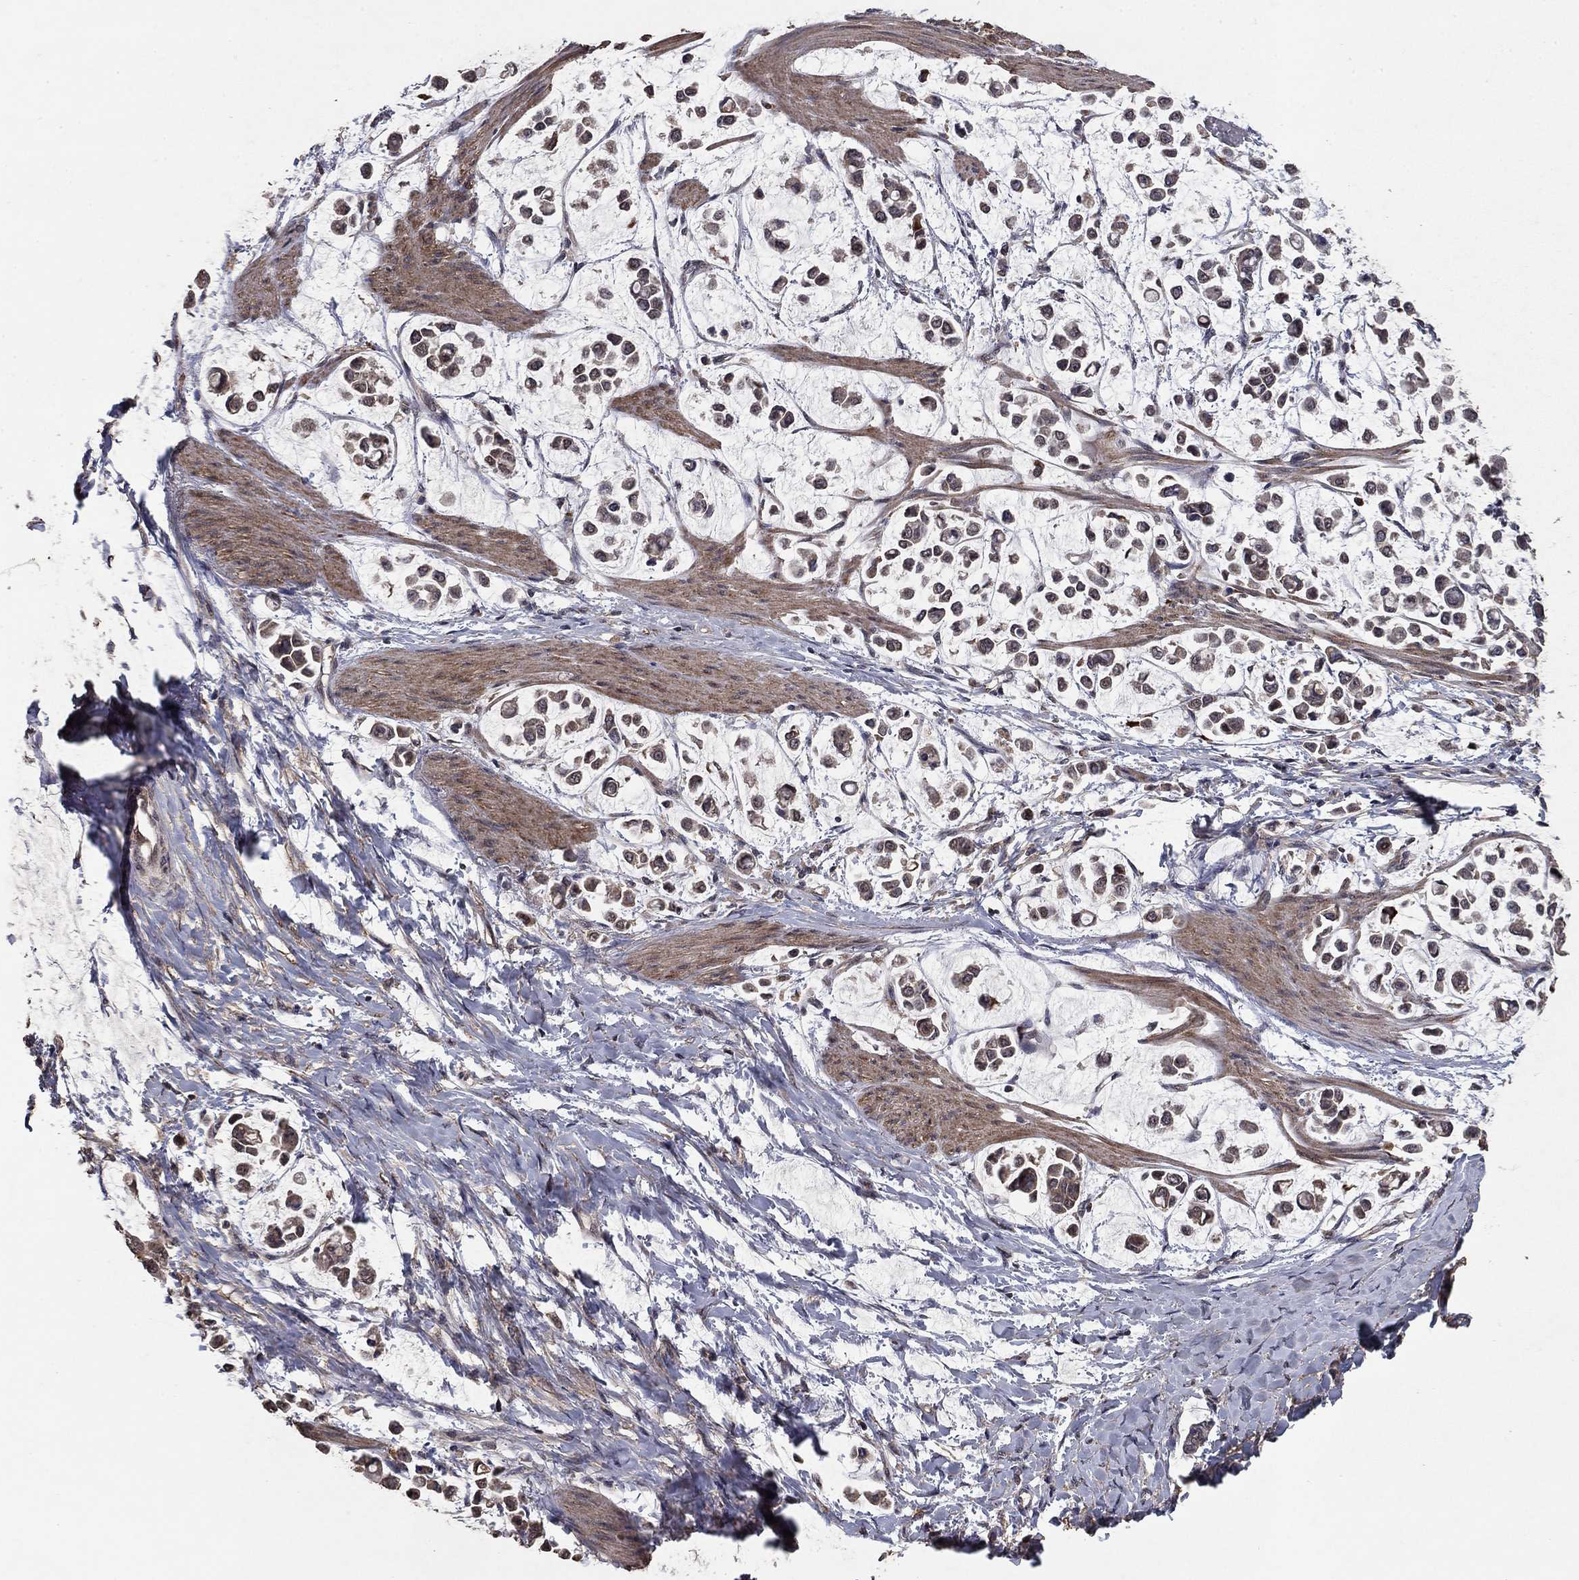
{"staining": {"intensity": "negative", "quantity": "none", "location": "none"}, "tissue": "stomach cancer", "cell_type": "Tumor cells", "image_type": "cancer", "snomed": [{"axis": "morphology", "description": "Adenocarcinoma, NOS"}, {"axis": "topography", "description": "Stomach"}], "caption": "Immunohistochemistry photomicrograph of adenocarcinoma (stomach) stained for a protein (brown), which exhibits no staining in tumor cells. (DAB immunohistochemistry (IHC), high magnification).", "gene": "DHRS1", "patient": {"sex": "male", "age": 82}}